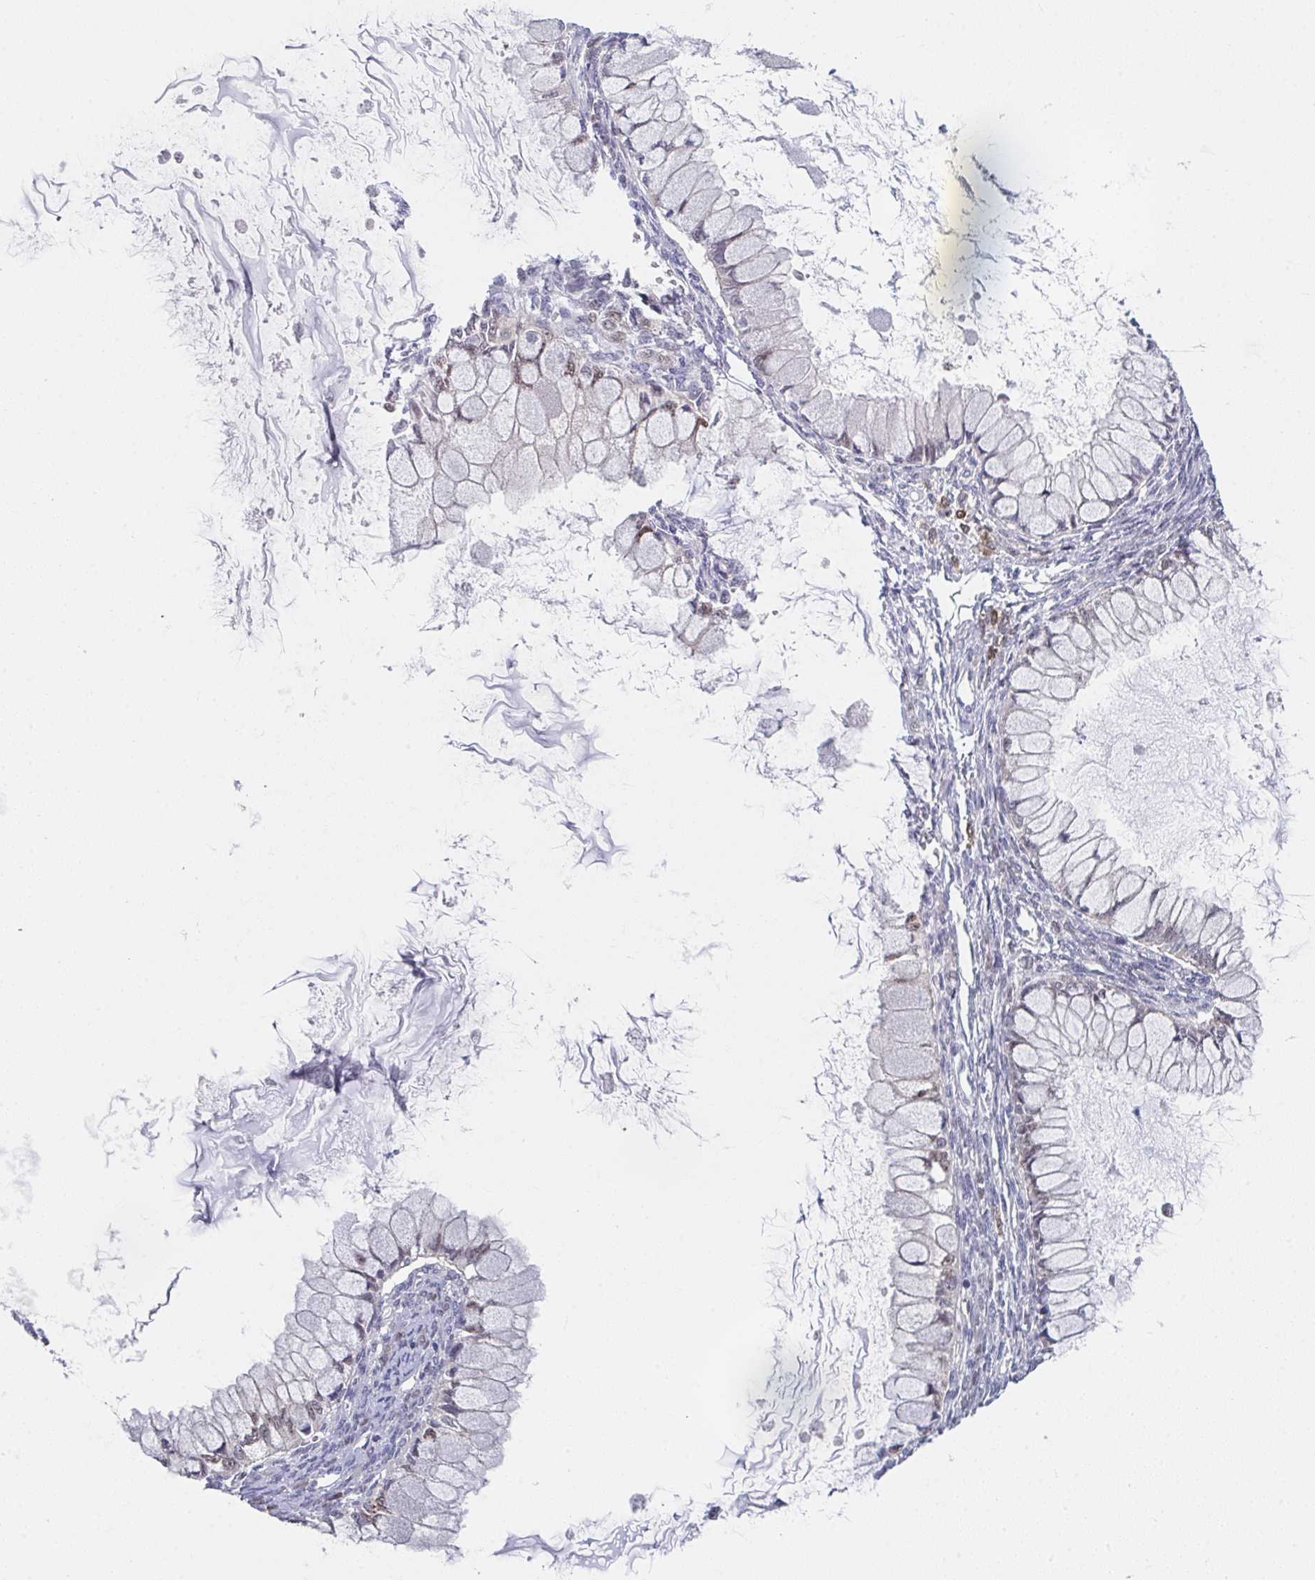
{"staining": {"intensity": "moderate", "quantity": "<25%", "location": "nuclear"}, "tissue": "ovarian cancer", "cell_type": "Tumor cells", "image_type": "cancer", "snomed": [{"axis": "morphology", "description": "Cystadenocarcinoma, mucinous, NOS"}, {"axis": "topography", "description": "Ovary"}], "caption": "Immunohistochemical staining of ovarian cancer (mucinous cystadenocarcinoma) shows low levels of moderate nuclear staining in approximately <25% of tumor cells.", "gene": "RBM18", "patient": {"sex": "female", "age": 34}}